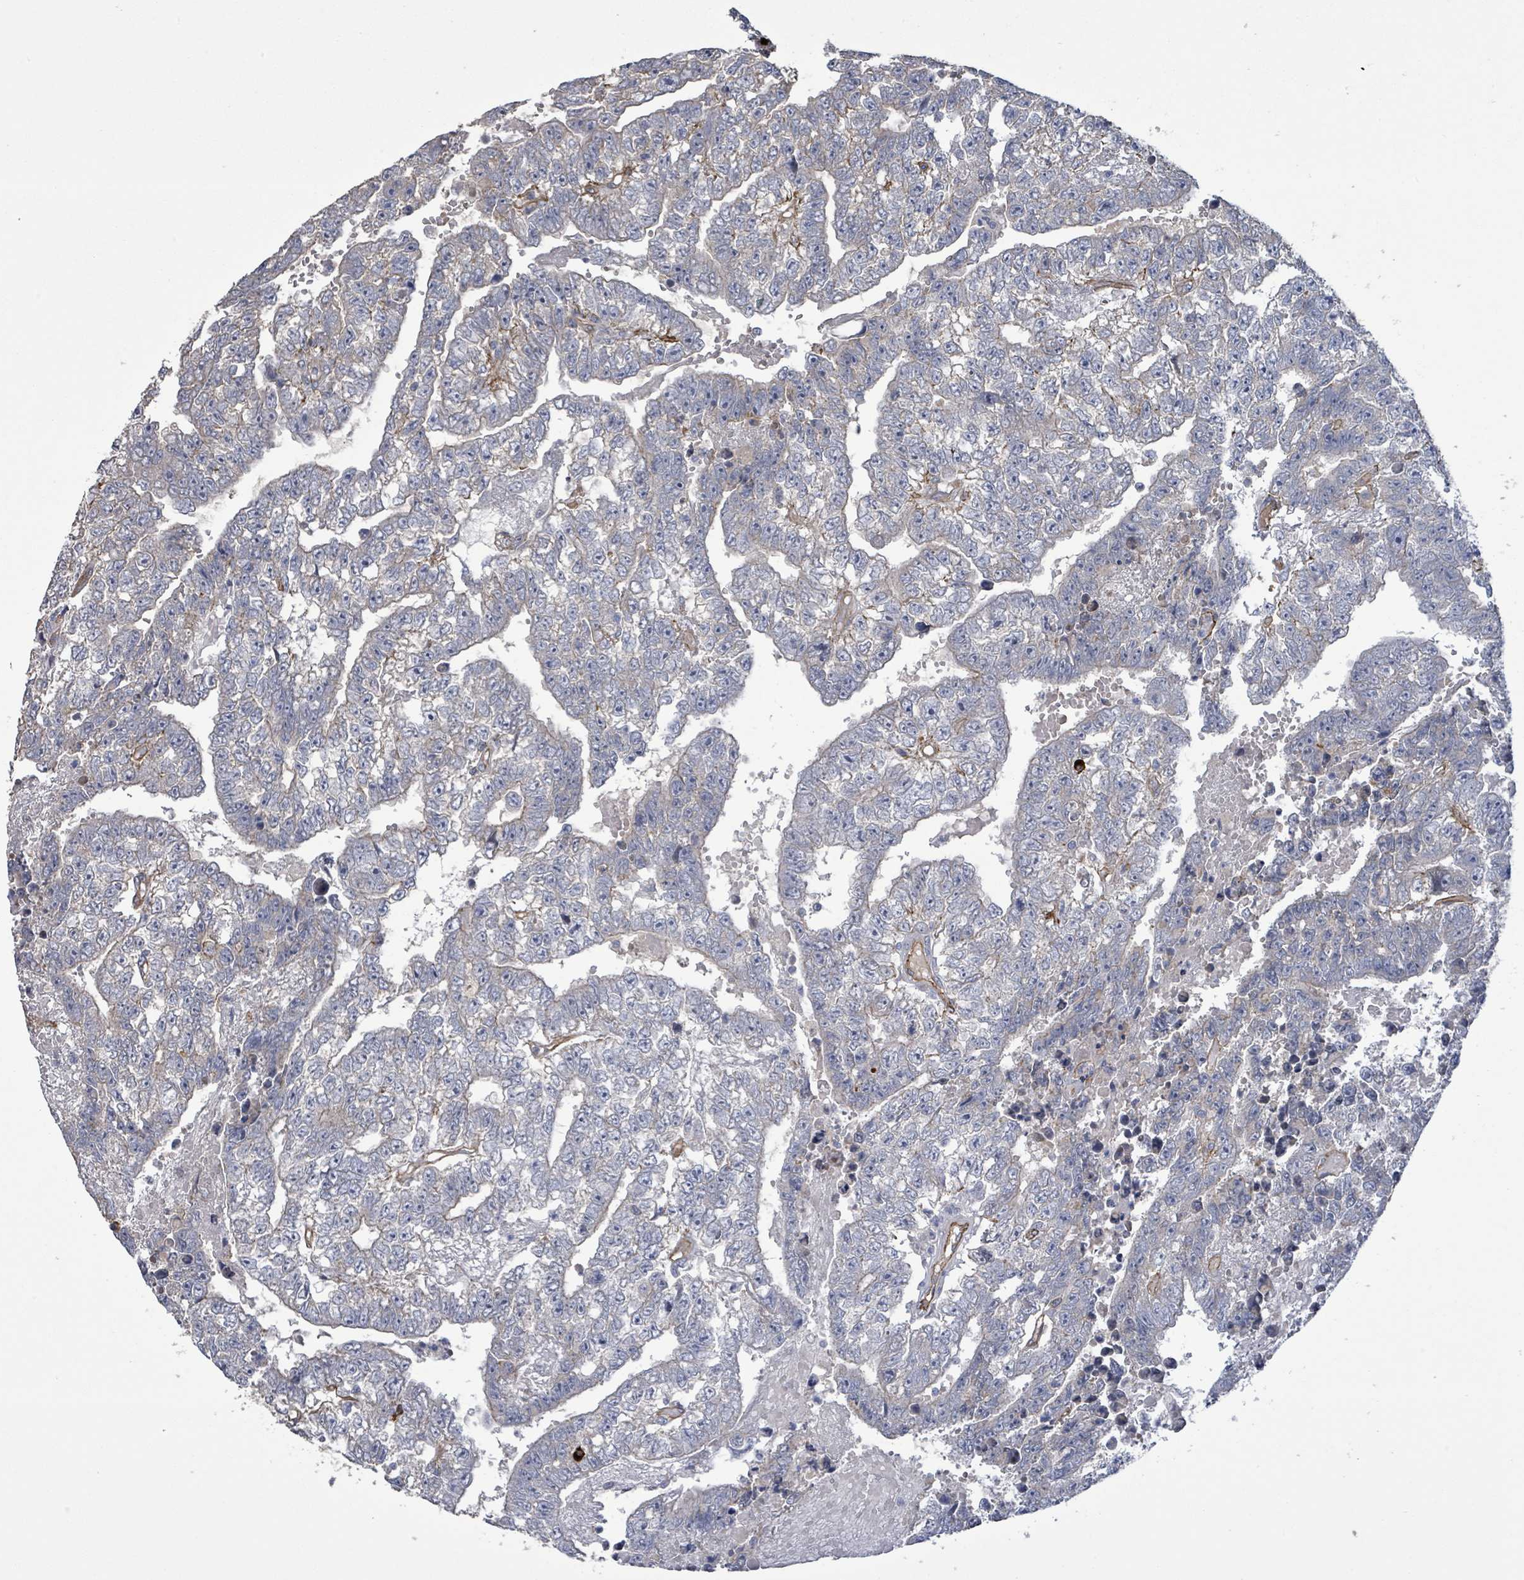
{"staining": {"intensity": "negative", "quantity": "none", "location": "none"}, "tissue": "testis cancer", "cell_type": "Tumor cells", "image_type": "cancer", "snomed": [{"axis": "morphology", "description": "Carcinoma, Embryonal, NOS"}, {"axis": "topography", "description": "Testis"}], "caption": "Human testis embryonal carcinoma stained for a protein using IHC exhibits no positivity in tumor cells.", "gene": "KANK3", "patient": {"sex": "male", "age": 25}}